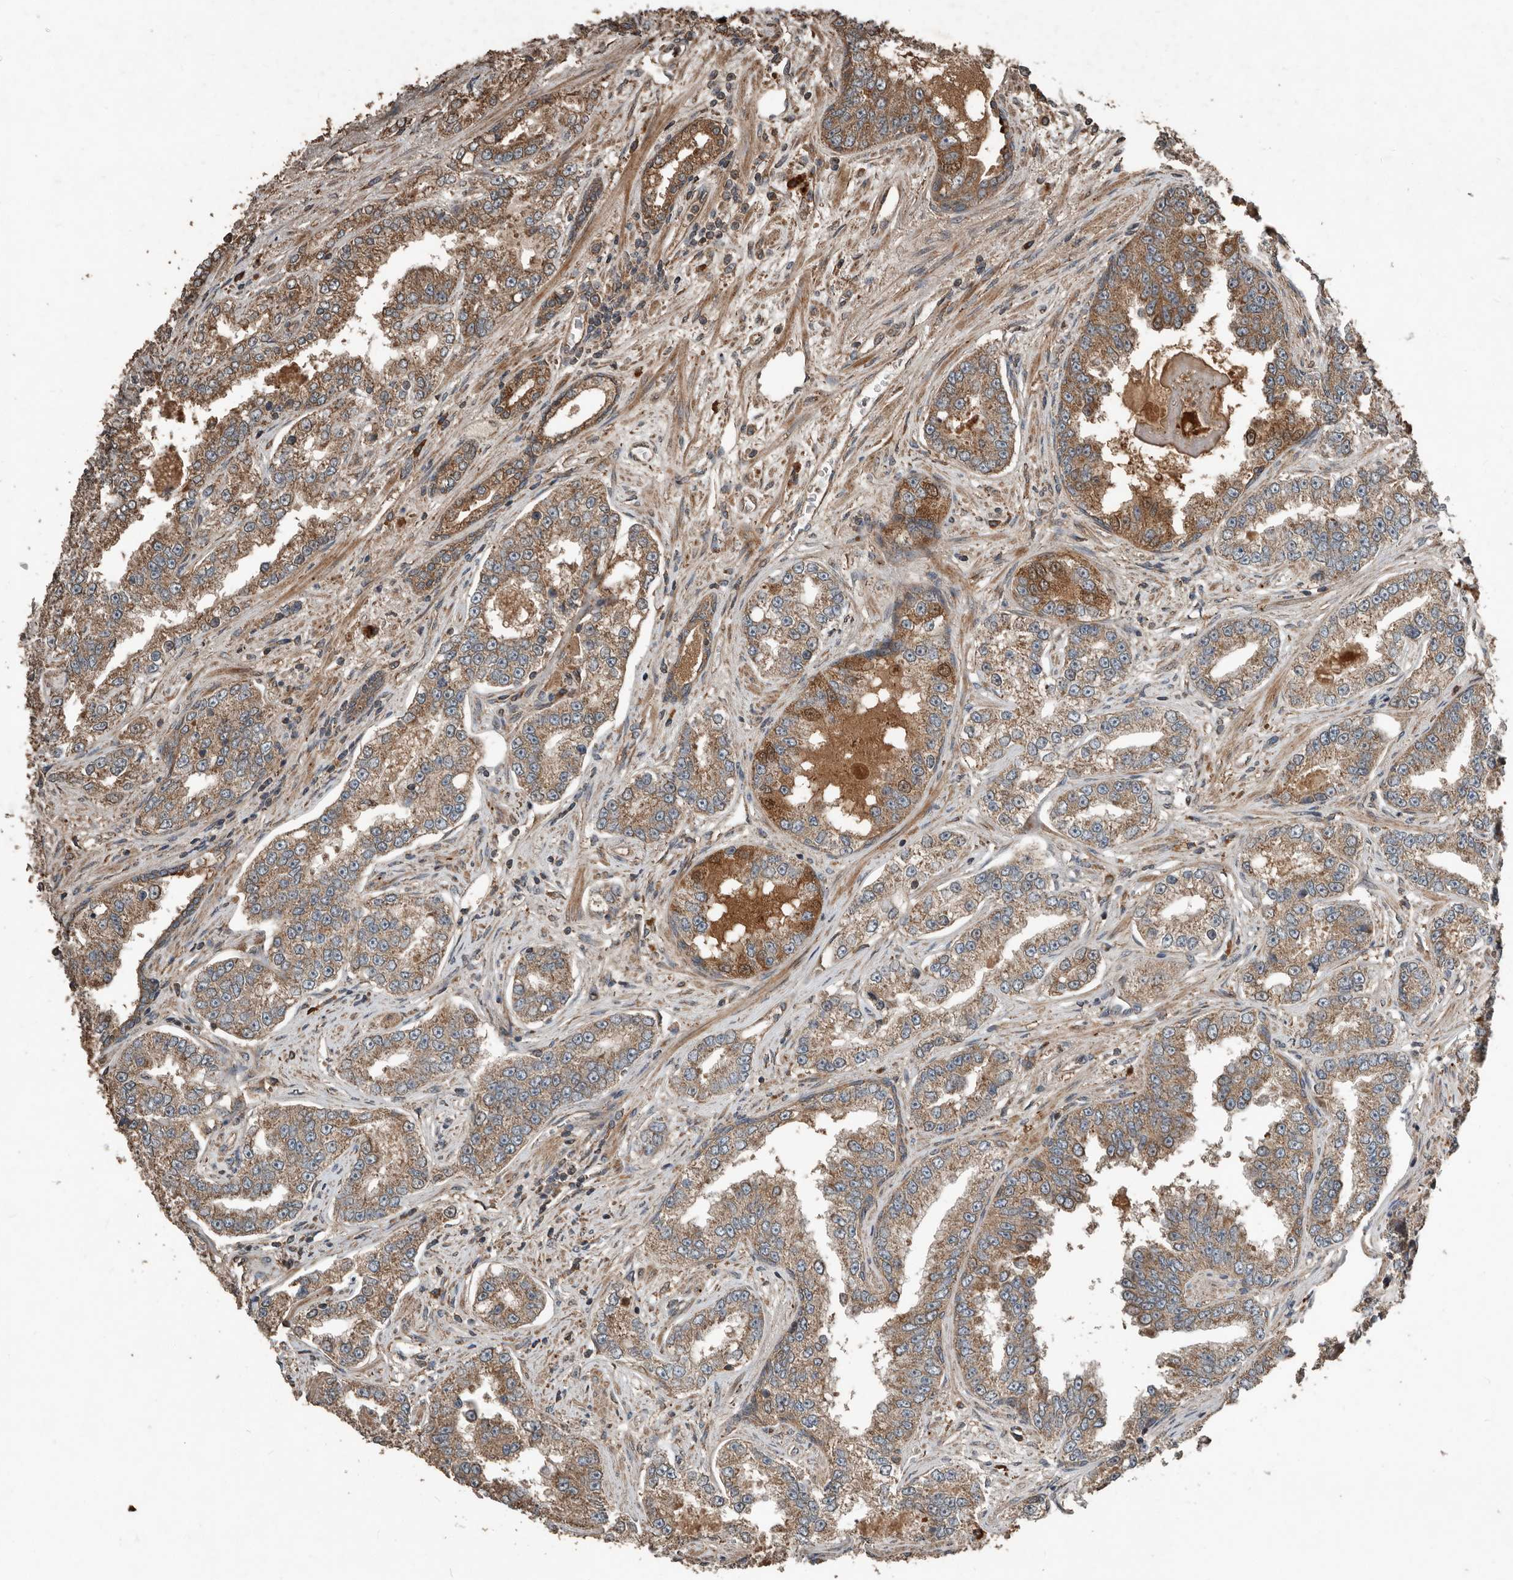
{"staining": {"intensity": "moderate", "quantity": ">75%", "location": "cytoplasmic/membranous"}, "tissue": "prostate cancer", "cell_type": "Tumor cells", "image_type": "cancer", "snomed": [{"axis": "morphology", "description": "Normal tissue, NOS"}, {"axis": "morphology", "description": "Adenocarcinoma, High grade"}, {"axis": "topography", "description": "Prostate"}], "caption": "IHC micrograph of human adenocarcinoma (high-grade) (prostate) stained for a protein (brown), which displays medium levels of moderate cytoplasmic/membranous positivity in approximately >75% of tumor cells.", "gene": "RNF207", "patient": {"sex": "male", "age": 83}}